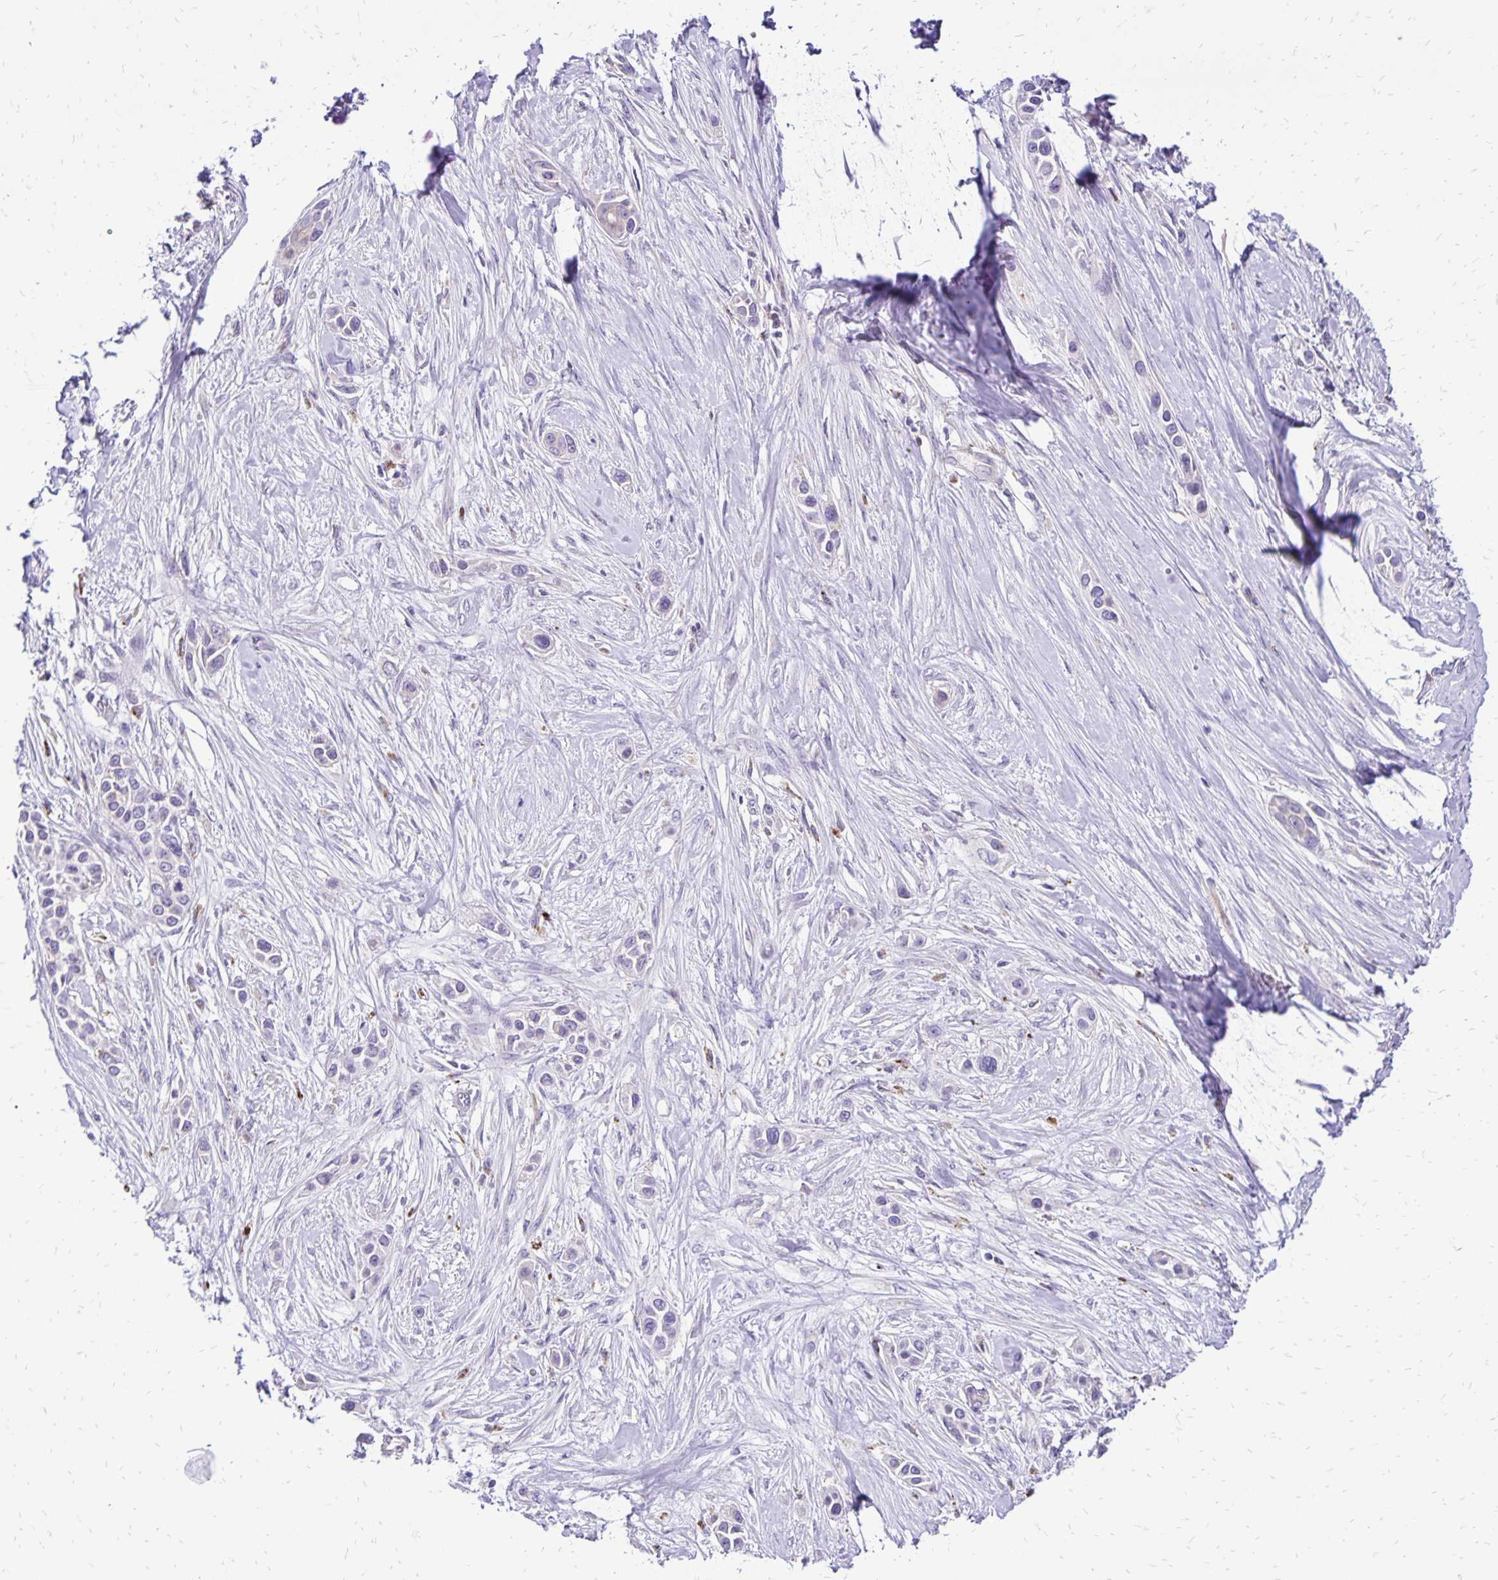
{"staining": {"intensity": "negative", "quantity": "none", "location": "none"}, "tissue": "skin cancer", "cell_type": "Tumor cells", "image_type": "cancer", "snomed": [{"axis": "morphology", "description": "Squamous cell carcinoma, NOS"}, {"axis": "topography", "description": "Skin"}], "caption": "The immunohistochemistry (IHC) photomicrograph has no significant expression in tumor cells of squamous cell carcinoma (skin) tissue.", "gene": "EIF5A", "patient": {"sex": "female", "age": 69}}